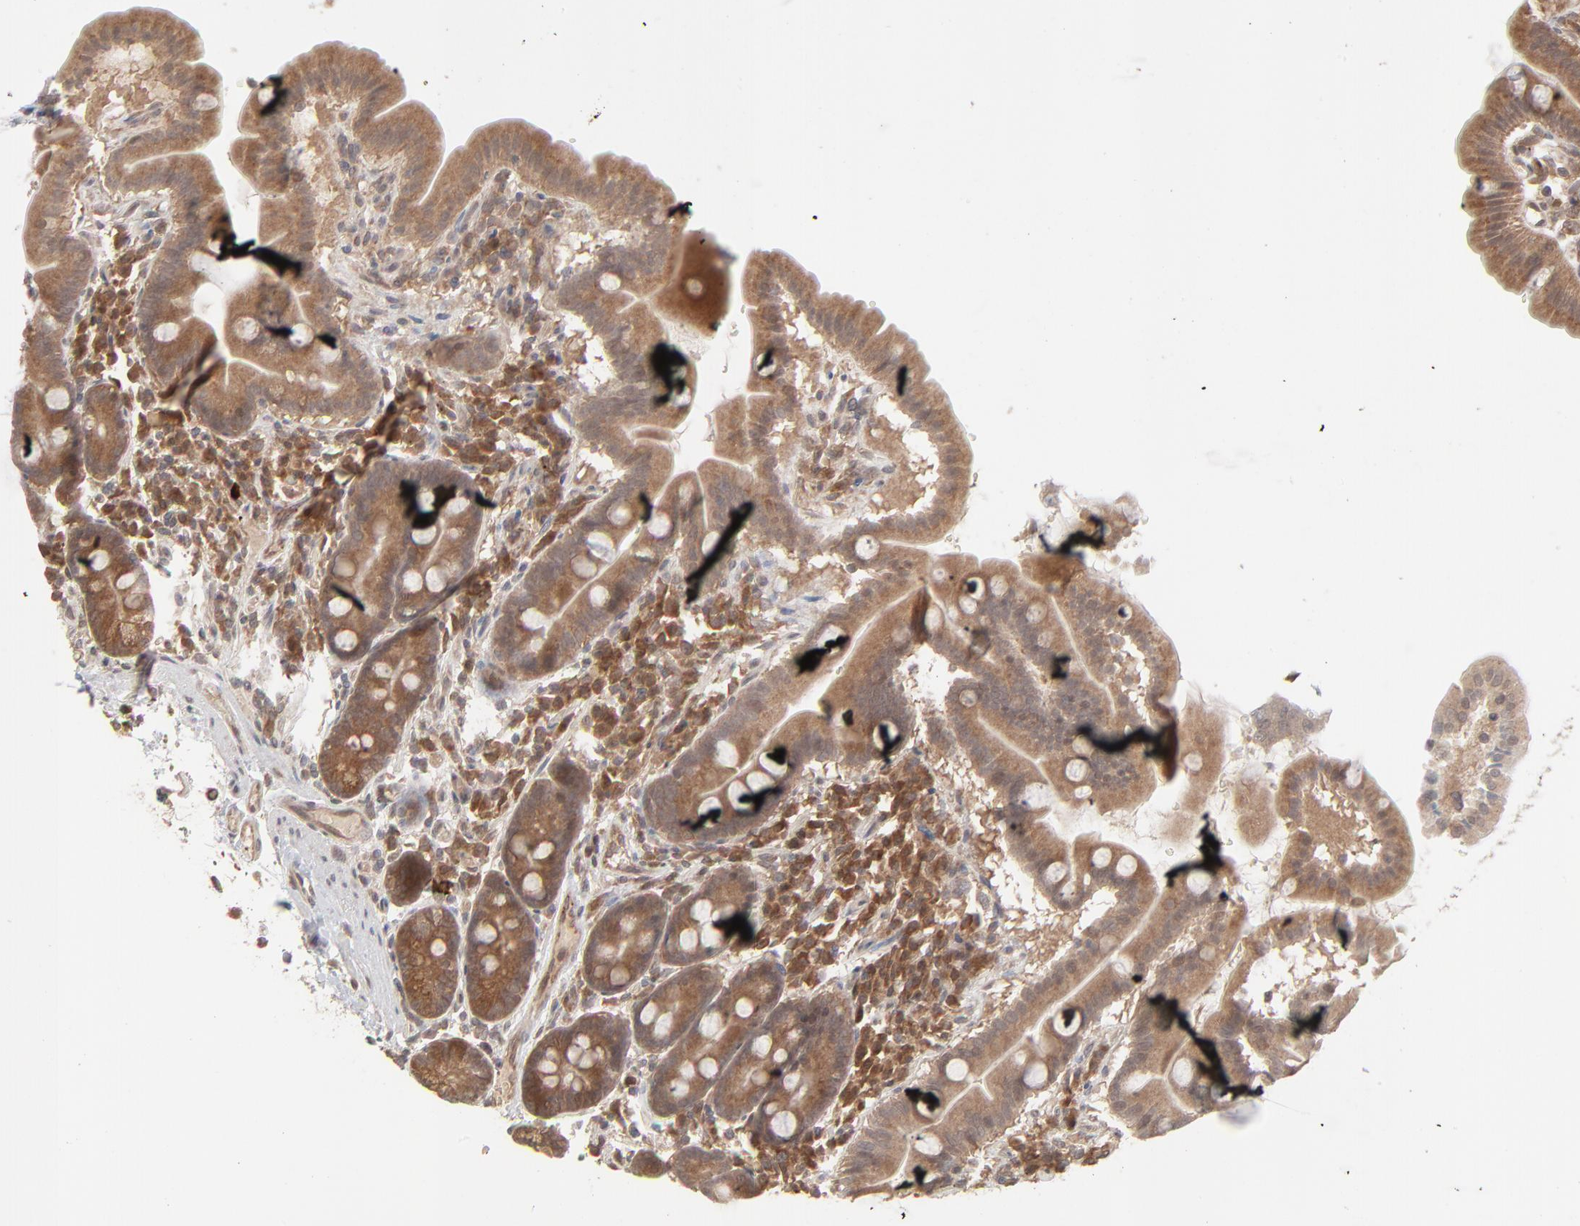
{"staining": {"intensity": "moderate", "quantity": ">75%", "location": "cytoplasmic/membranous,nuclear"}, "tissue": "duodenum", "cell_type": "Glandular cells", "image_type": "normal", "snomed": [{"axis": "morphology", "description": "Normal tissue, NOS"}, {"axis": "topography", "description": "Duodenum"}], "caption": "The image displays immunohistochemical staining of benign duodenum. There is moderate cytoplasmic/membranous,nuclear positivity is seen in approximately >75% of glandular cells.", "gene": "SCFD1", "patient": {"sex": "male", "age": 50}}